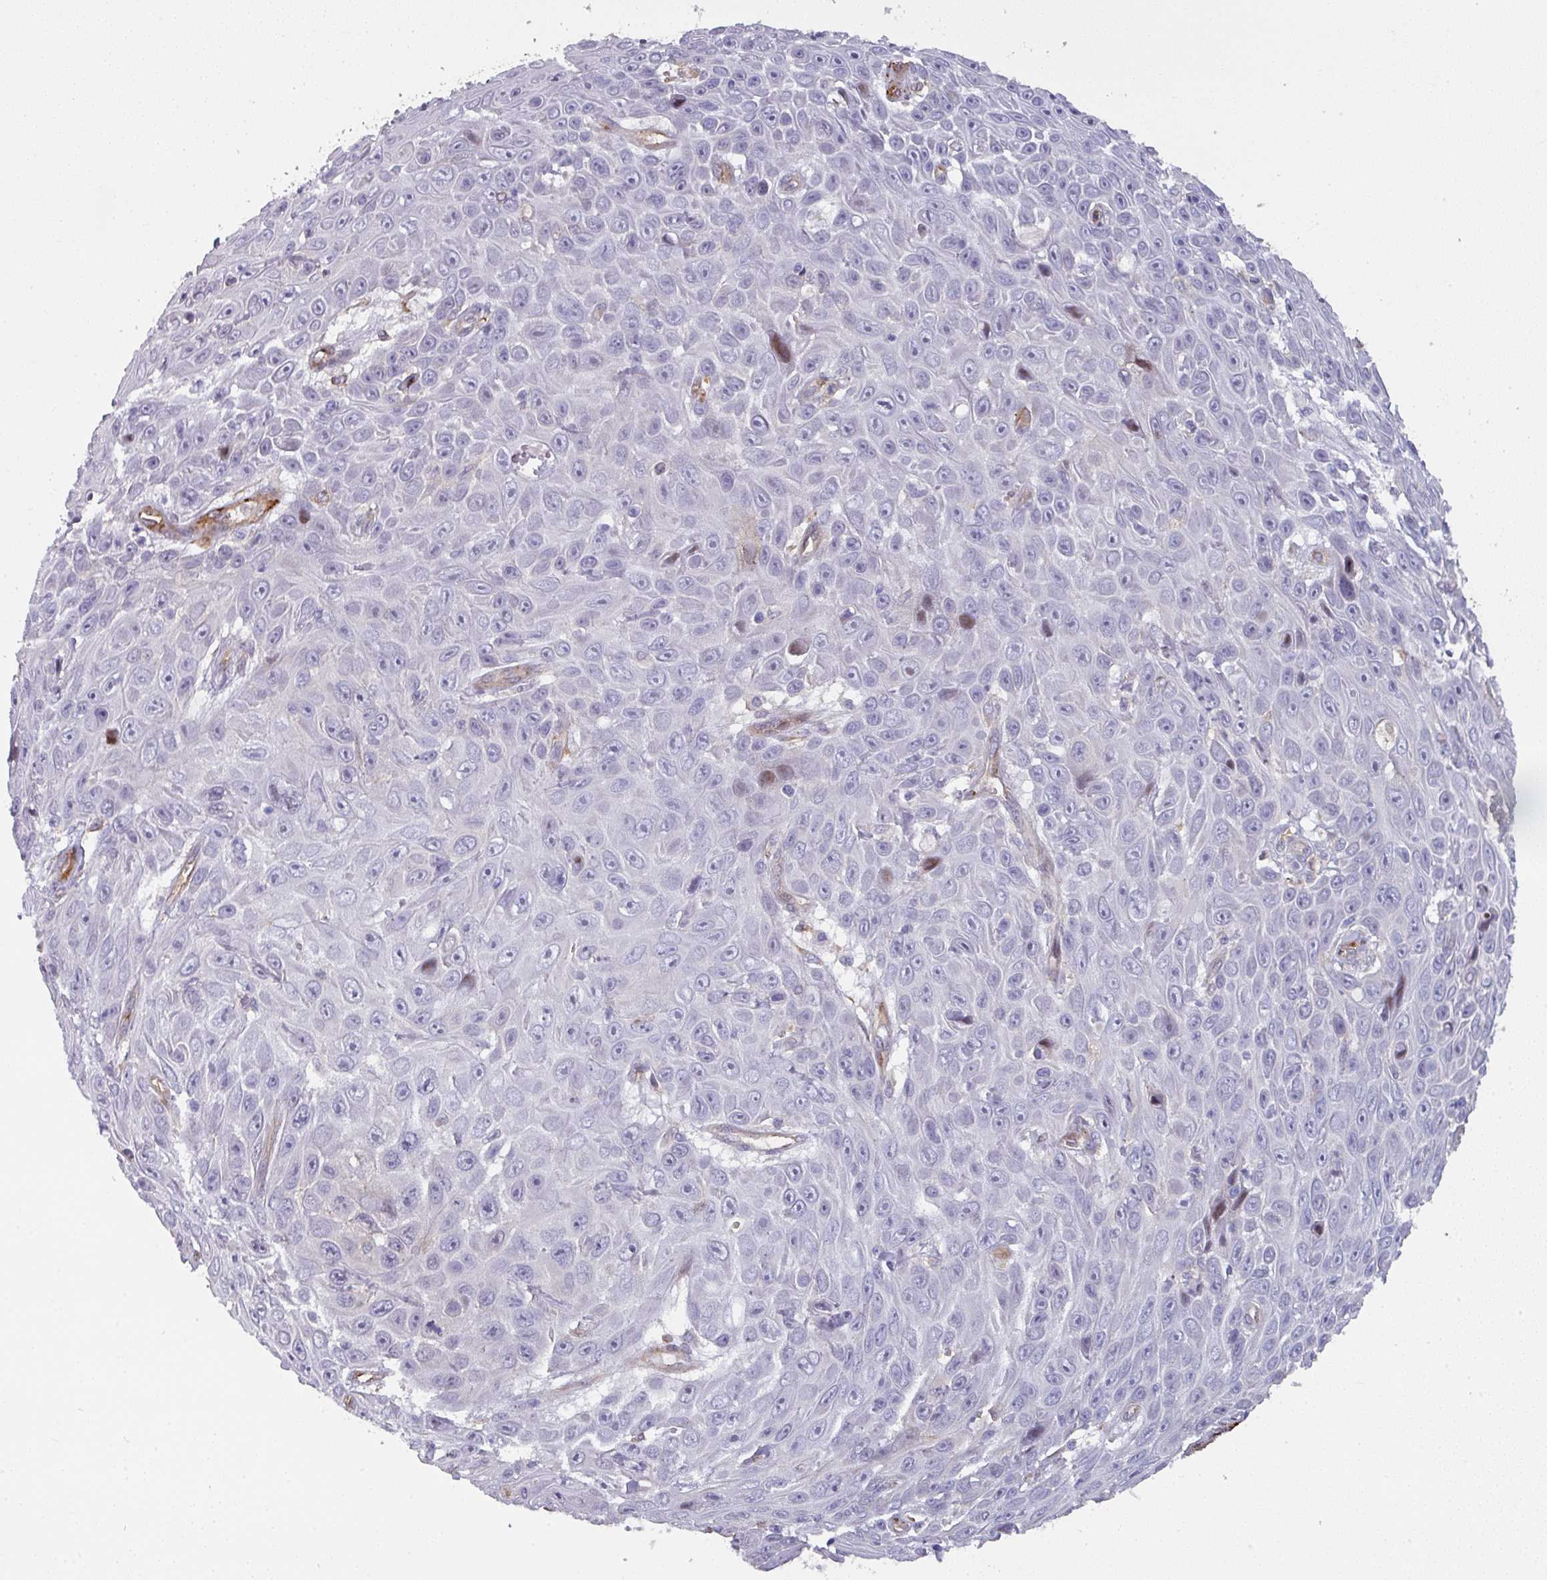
{"staining": {"intensity": "negative", "quantity": "none", "location": "none"}, "tissue": "skin cancer", "cell_type": "Tumor cells", "image_type": "cancer", "snomed": [{"axis": "morphology", "description": "Squamous cell carcinoma, NOS"}, {"axis": "topography", "description": "Skin"}], "caption": "Tumor cells show no significant staining in squamous cell carcinoma (skin). (DAB (3,3'-diaminobenzidine) immunohistochemistry, high magnification).", "gene": "BEND5", "patient": {"sex": "male", "age": 82}}